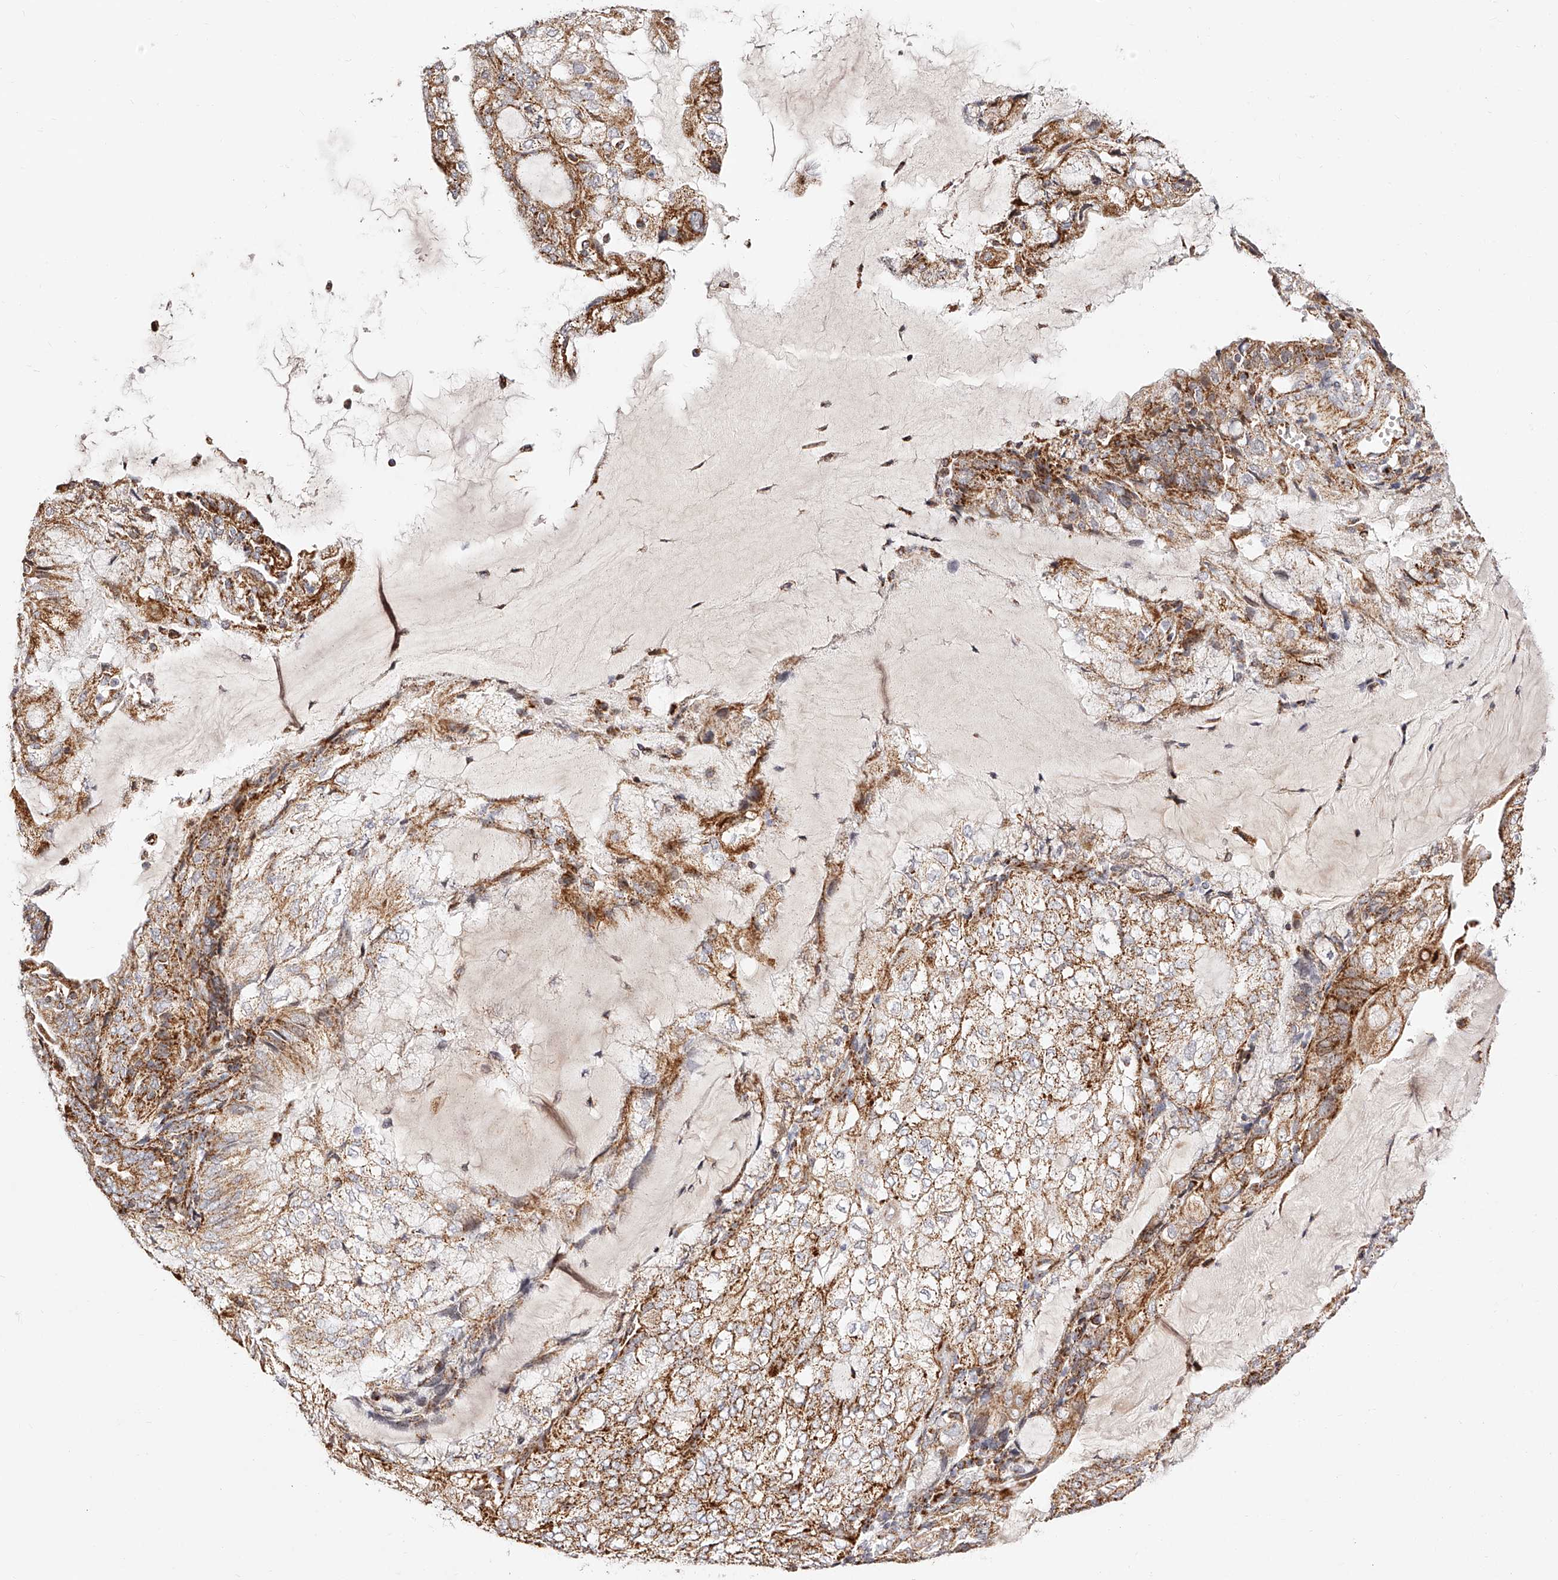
{"staining": {"intensity": "moderate", "quantity": ">75%", "location": "cytoplasmic/membranous"}, "tissue": "endometrial cancer", "cell_type": "Tumor cells", "image_type": "cancer", "snomed": [{"axis": "morphology", "description": "Adenocarcinoma, NOS"}, {"axis": "topography", "description": "Endometrium"}], "caption": "Brown immunohistochemical staining in endometrial cancer displays moderate cytoplasmic/membranous expression in about >75% of tumor cells.", "gene": "NDUFV3", "patient": {"sex": "female", "age": 81}}